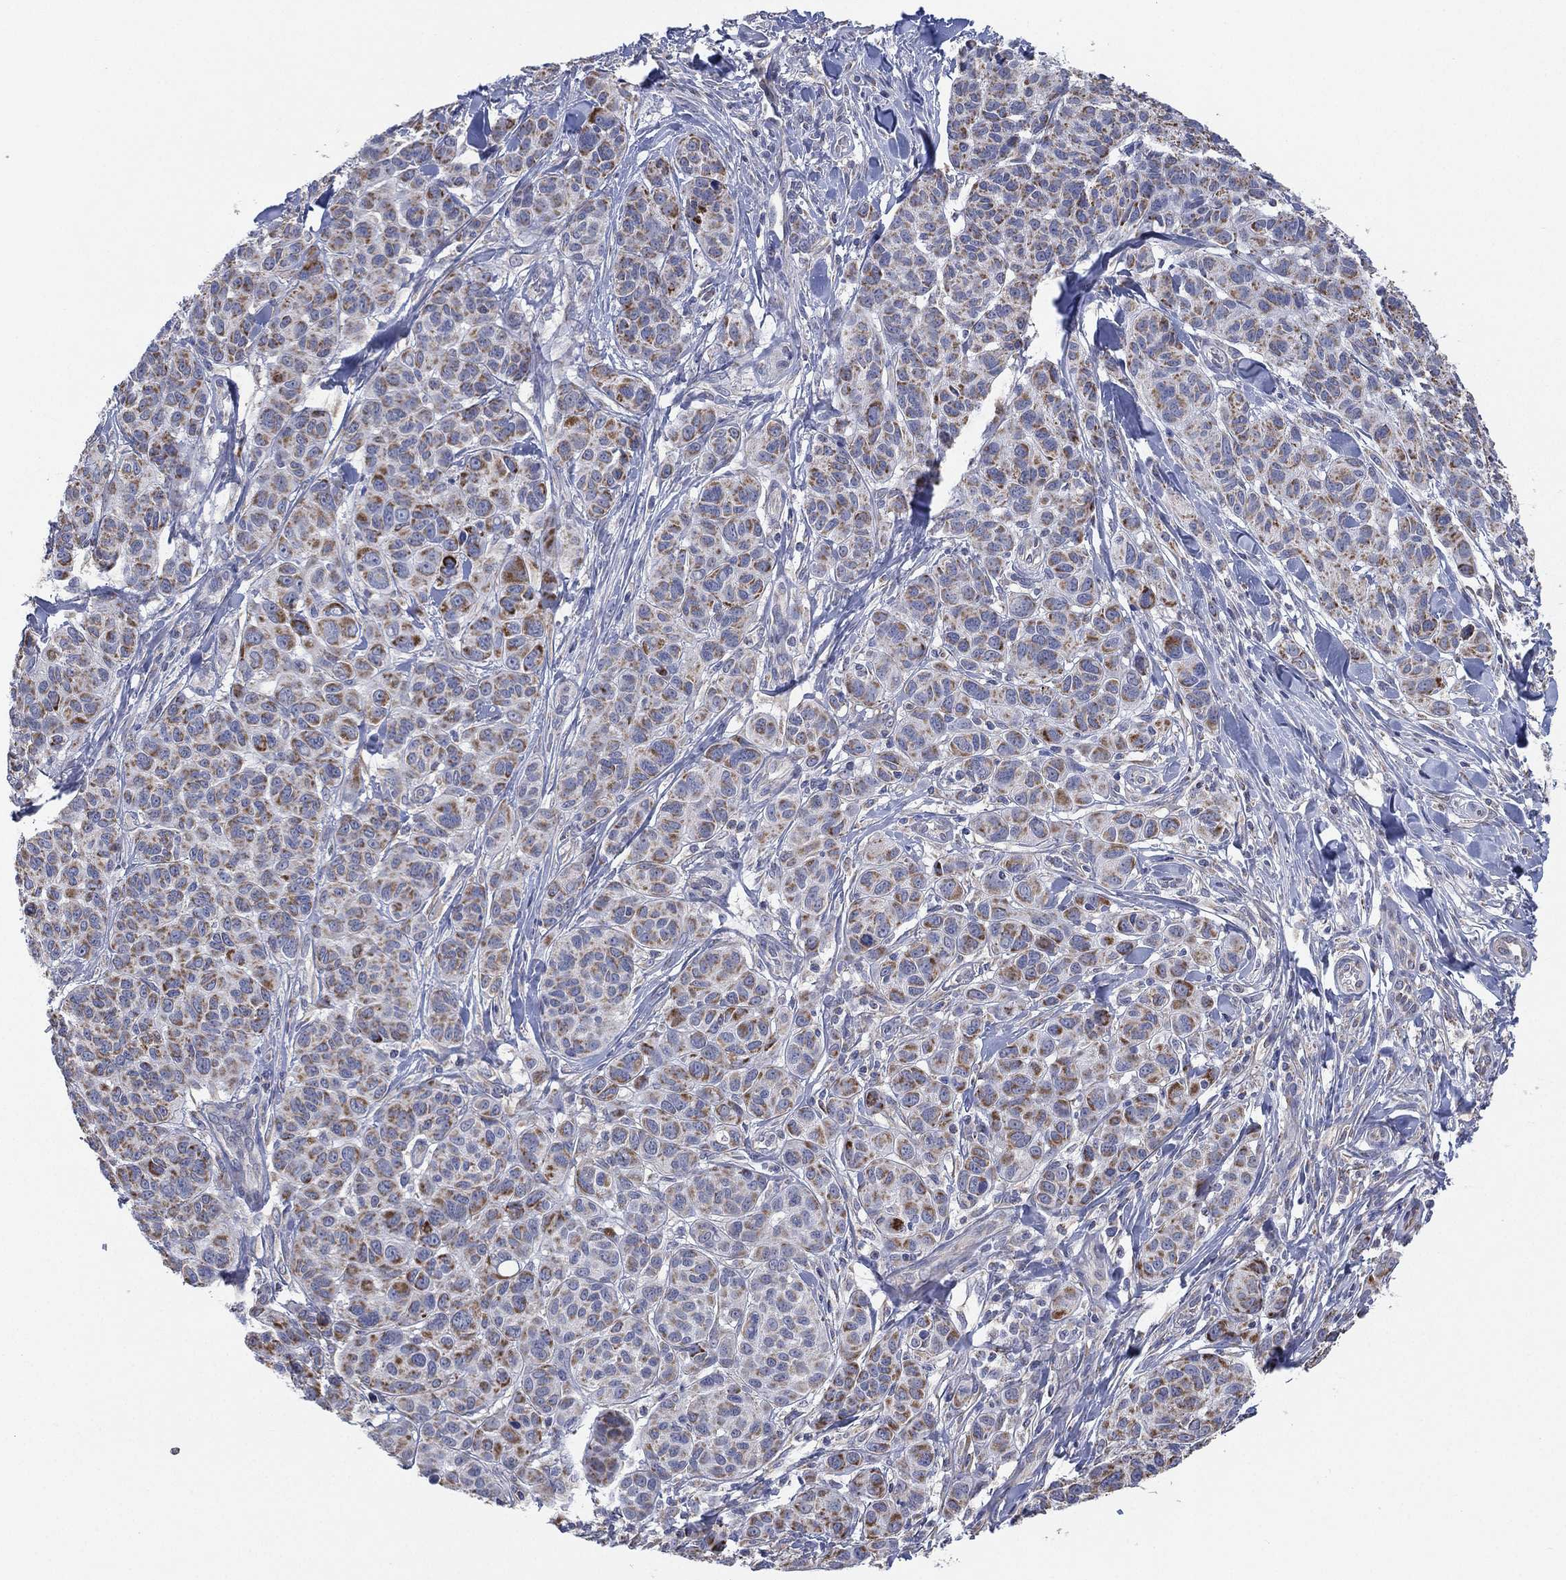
{"staining": {"intensity": "moderate", "quantity": "25%-75%", "location": "cytoplasmic/membranous"}, "tissue": "melanoma", "cell_type": "Tumor cells", "image_type": "cancer", "snomed": [{"axis": "morphology", "description": "Malignant melanoma, NOS"}, {"axis": "topography", "description": "Skin"}], "caption": "A histopathology image showing moderate cytoplasmic/membranous staining in about 25%-75% of tumor cells in malignant melanoma, as visualized by brown immunohistochemical staining.", "gene": "INA", "patient": {"sex": "male", "age": 79}}